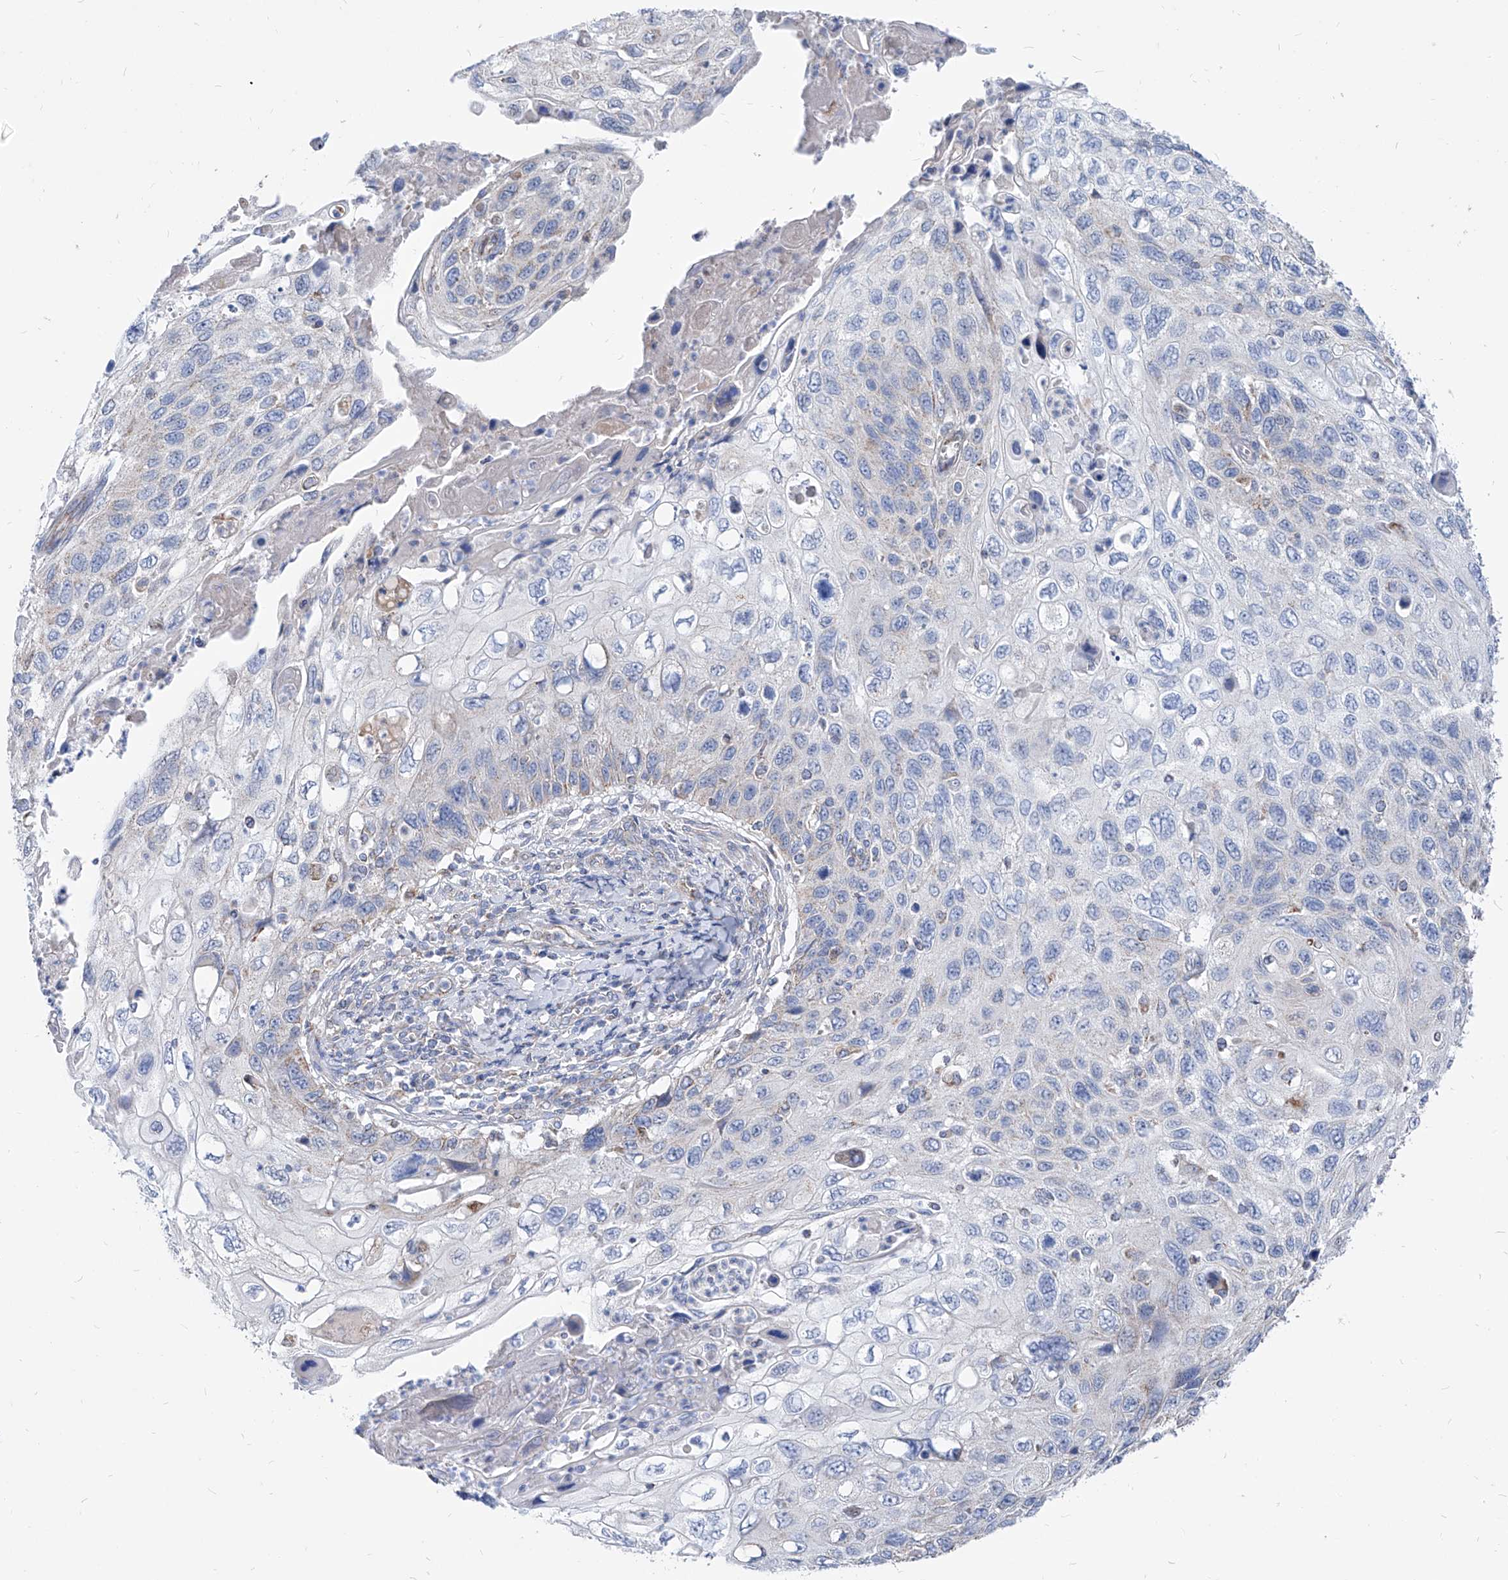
{"staining": {"intensity": "negative", "quantity": "none", "location": "none"}, "tissue": "cervical cancer", "cell_type": "Tumor cells", "image_type": "cancer", "snomed": [{"axis": "morphology", "description": "Squamous cell carcinoma, NOS"}, {"axis": "topography", "description": "Cervix"}], "caption": "Immunohistochemical staining of human squamous cell carcinoma (cervical) shows no significant positivity in tumor cells.", "gene": "AGPS", "patient": {"sex": "female", "age": 70}}